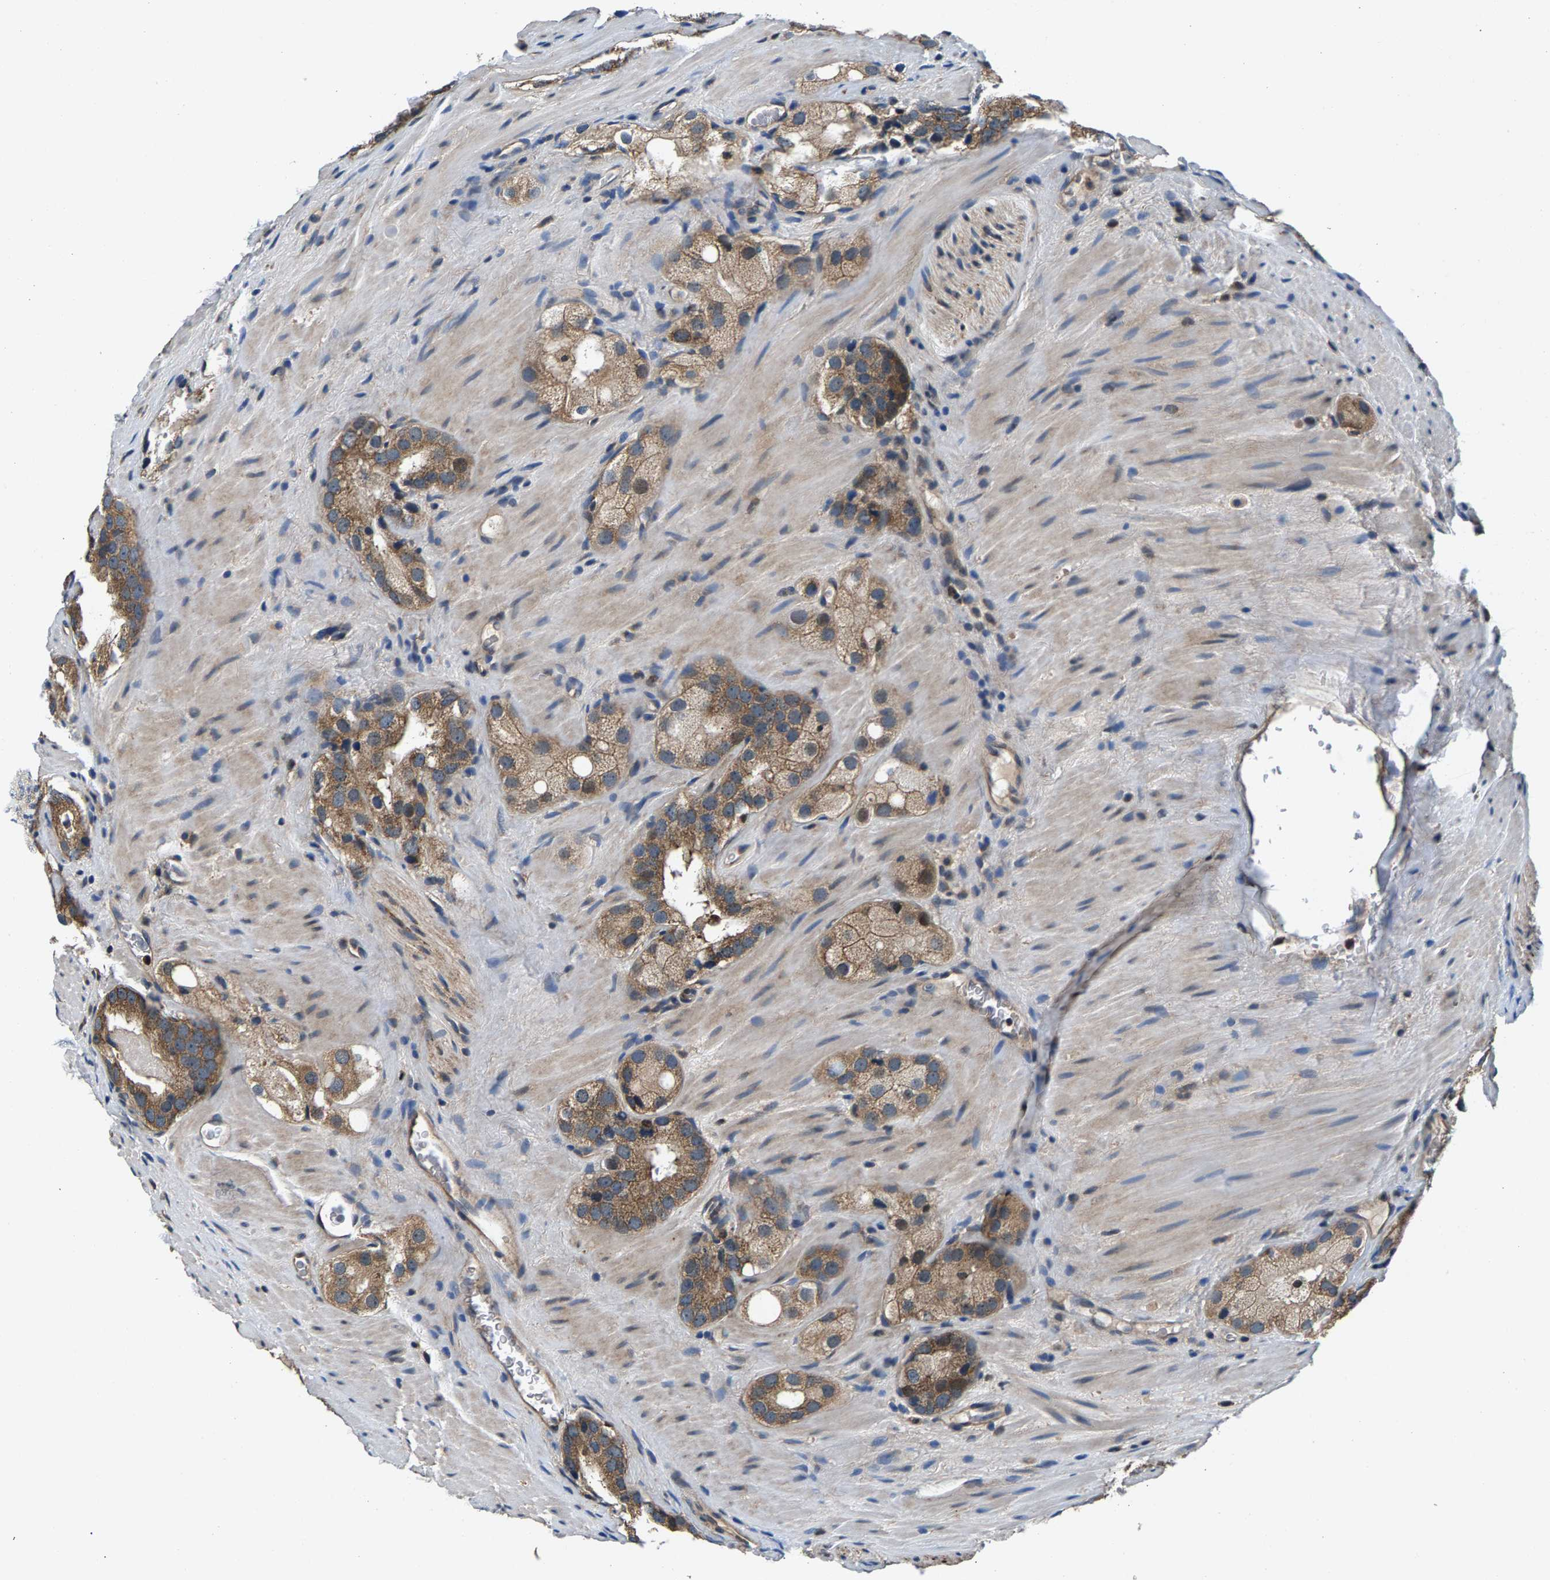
{"staining": {"intensity": "moderate", "quantity": ">75%", "location": "cytoplasmic/membranous"}, "tissue": "prostate cancer", "cell_type": "Tumor cells", "image_type": "cancer", "snomed": [{"axis": "morphology", "description": "Adenocarcinoma, High grade"}, {"axis": "topography", "description": "Prostate"}], "caption": "This photomicrograph reveals immunohistochemistry staining of human adenocarcinoma (high-grade) (prostate), with medium moderate cytoplasmic/membranous expression in approximately >75% of tumor cells.", "gene": "FAM78A", "patient": {"sex": "male", "age": 63}}